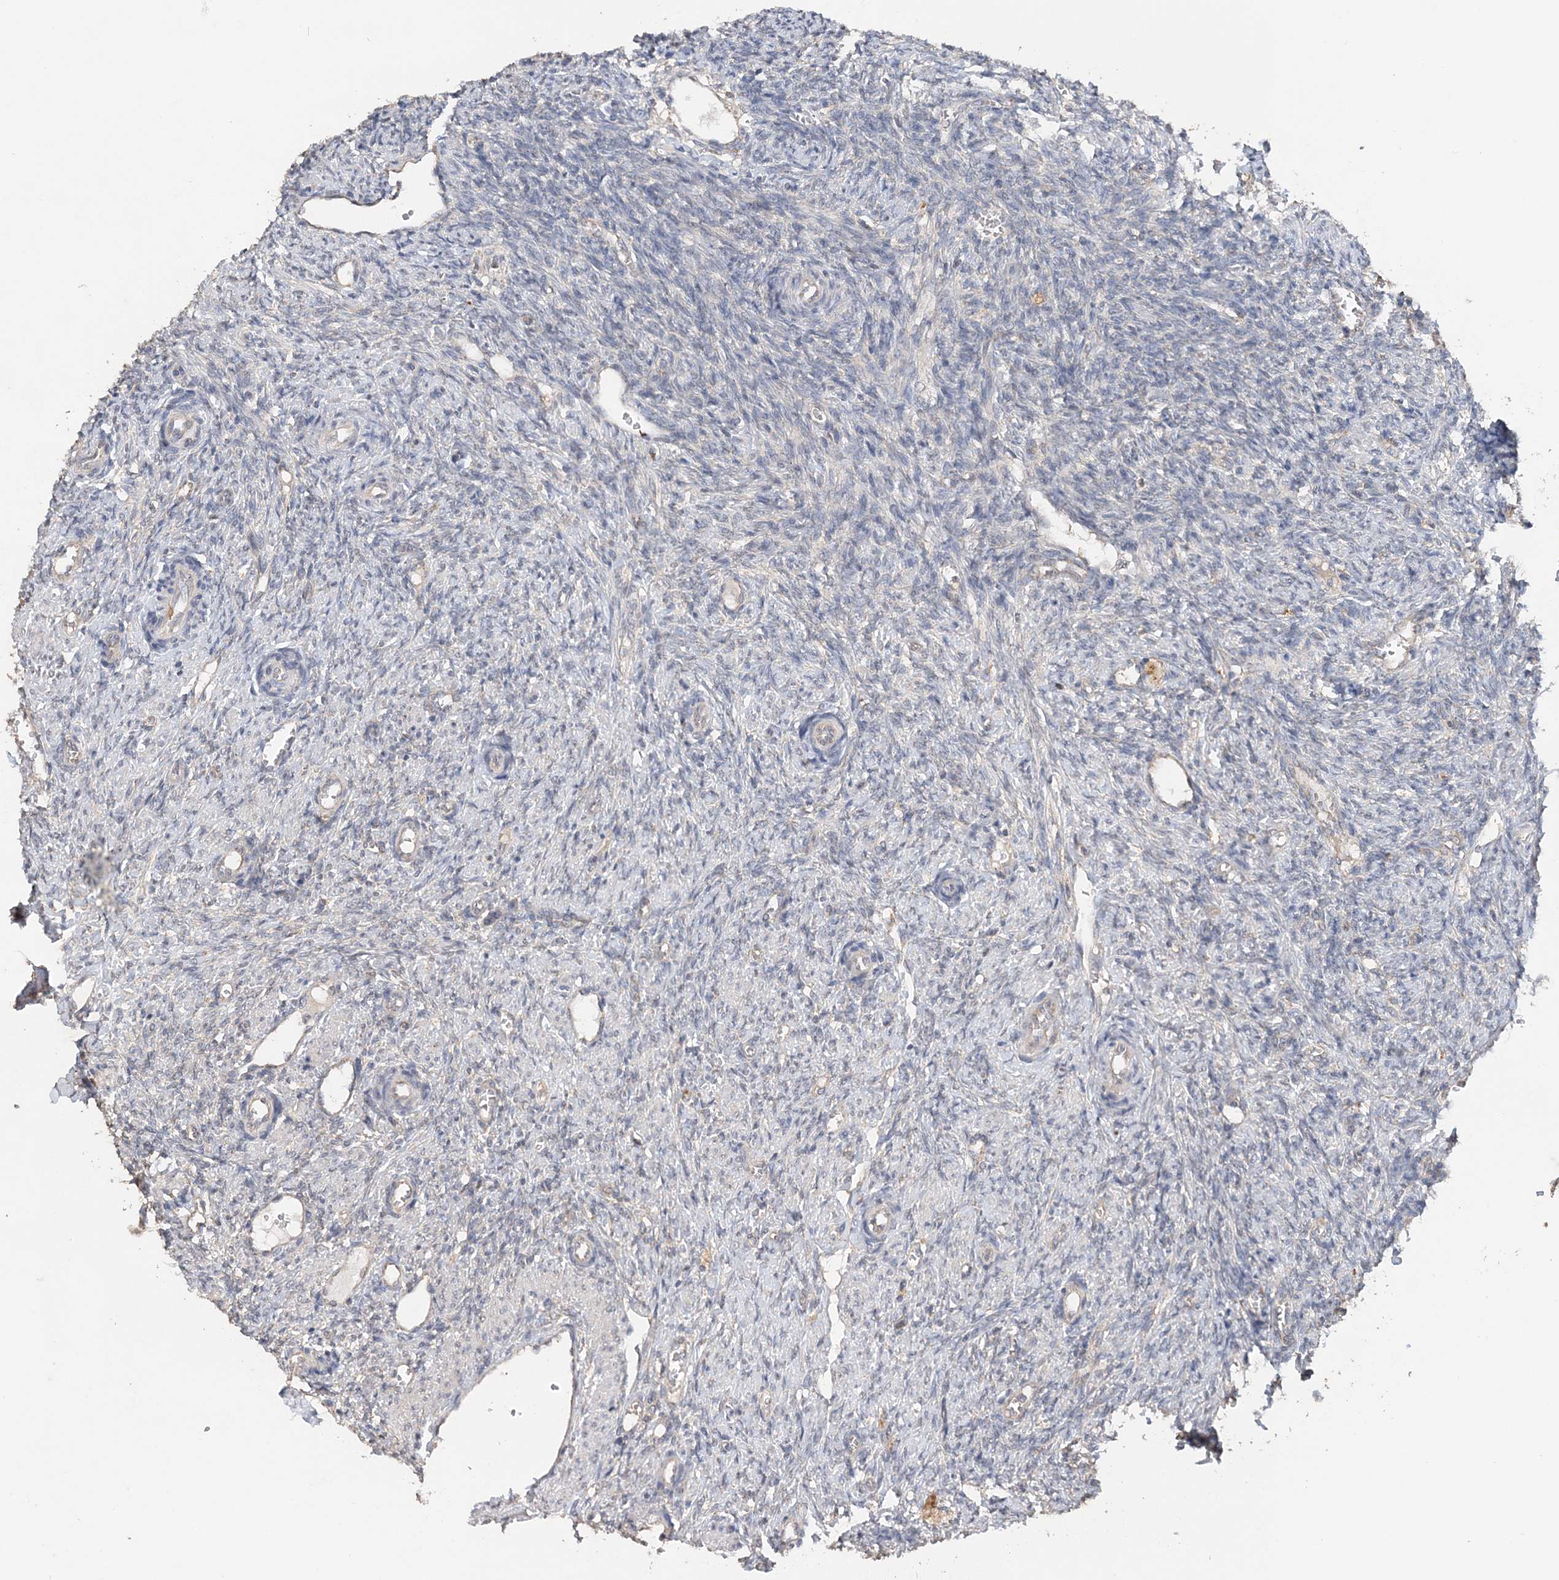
{"staining": {"intensity": "weak", "quantity": ">75%", "location": "cytoplasmic/membranous"}, "tissue": "ovary", "cell_type": "Follicle cells", "image_type": "normal", "snomed": [{"axis": "morphology", "description": "Normal tissue, NOS"}, {"axis": "topography", "description": "Ovary"}], "caption": "Benign ovary reveals weak cytoplasmic/membranous positivity in about >75% of follicle cells, visualized by immunohistochemistry.", "gene": "RAB14", "patient": {"sex": "female", "age": 41}}